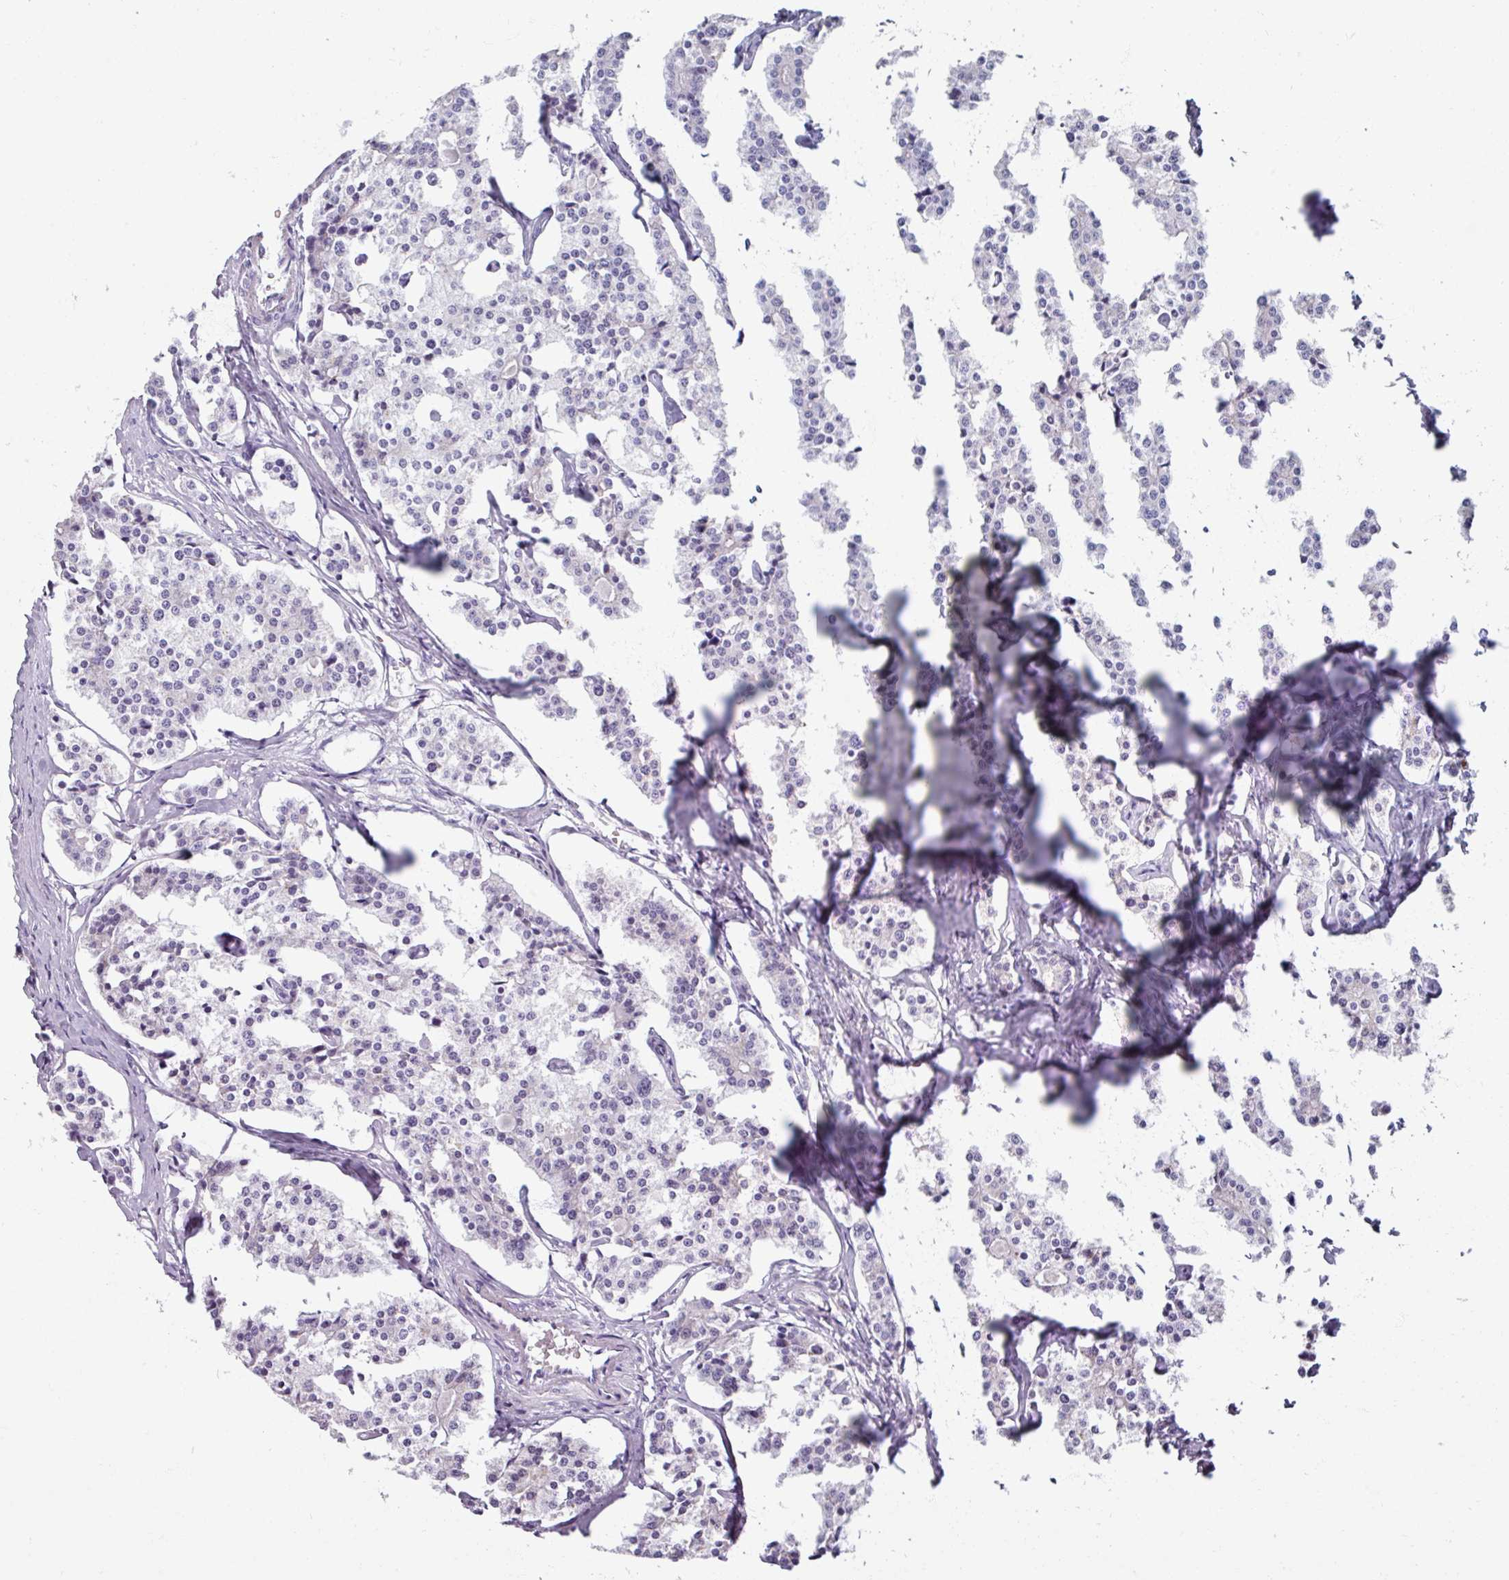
{"staining": {"intensity": "negative", "quantity": "none", "location": "none"}, "tissue": "carcinoid", "cell_type": "Tumor cells", "image_type": "cancer", "snomed": [{"axis": "morphology", "description": "Carcinoid, malignant, NOS"}, {"axis": "topography", "description": "Small intestine"}], "caption": "This is an immunohistochemistry histopathology image of carcinoid. There is no staining in tumor cells.", "gene": "SPESP1", "patient": {"sex": "male", "age": 63}}